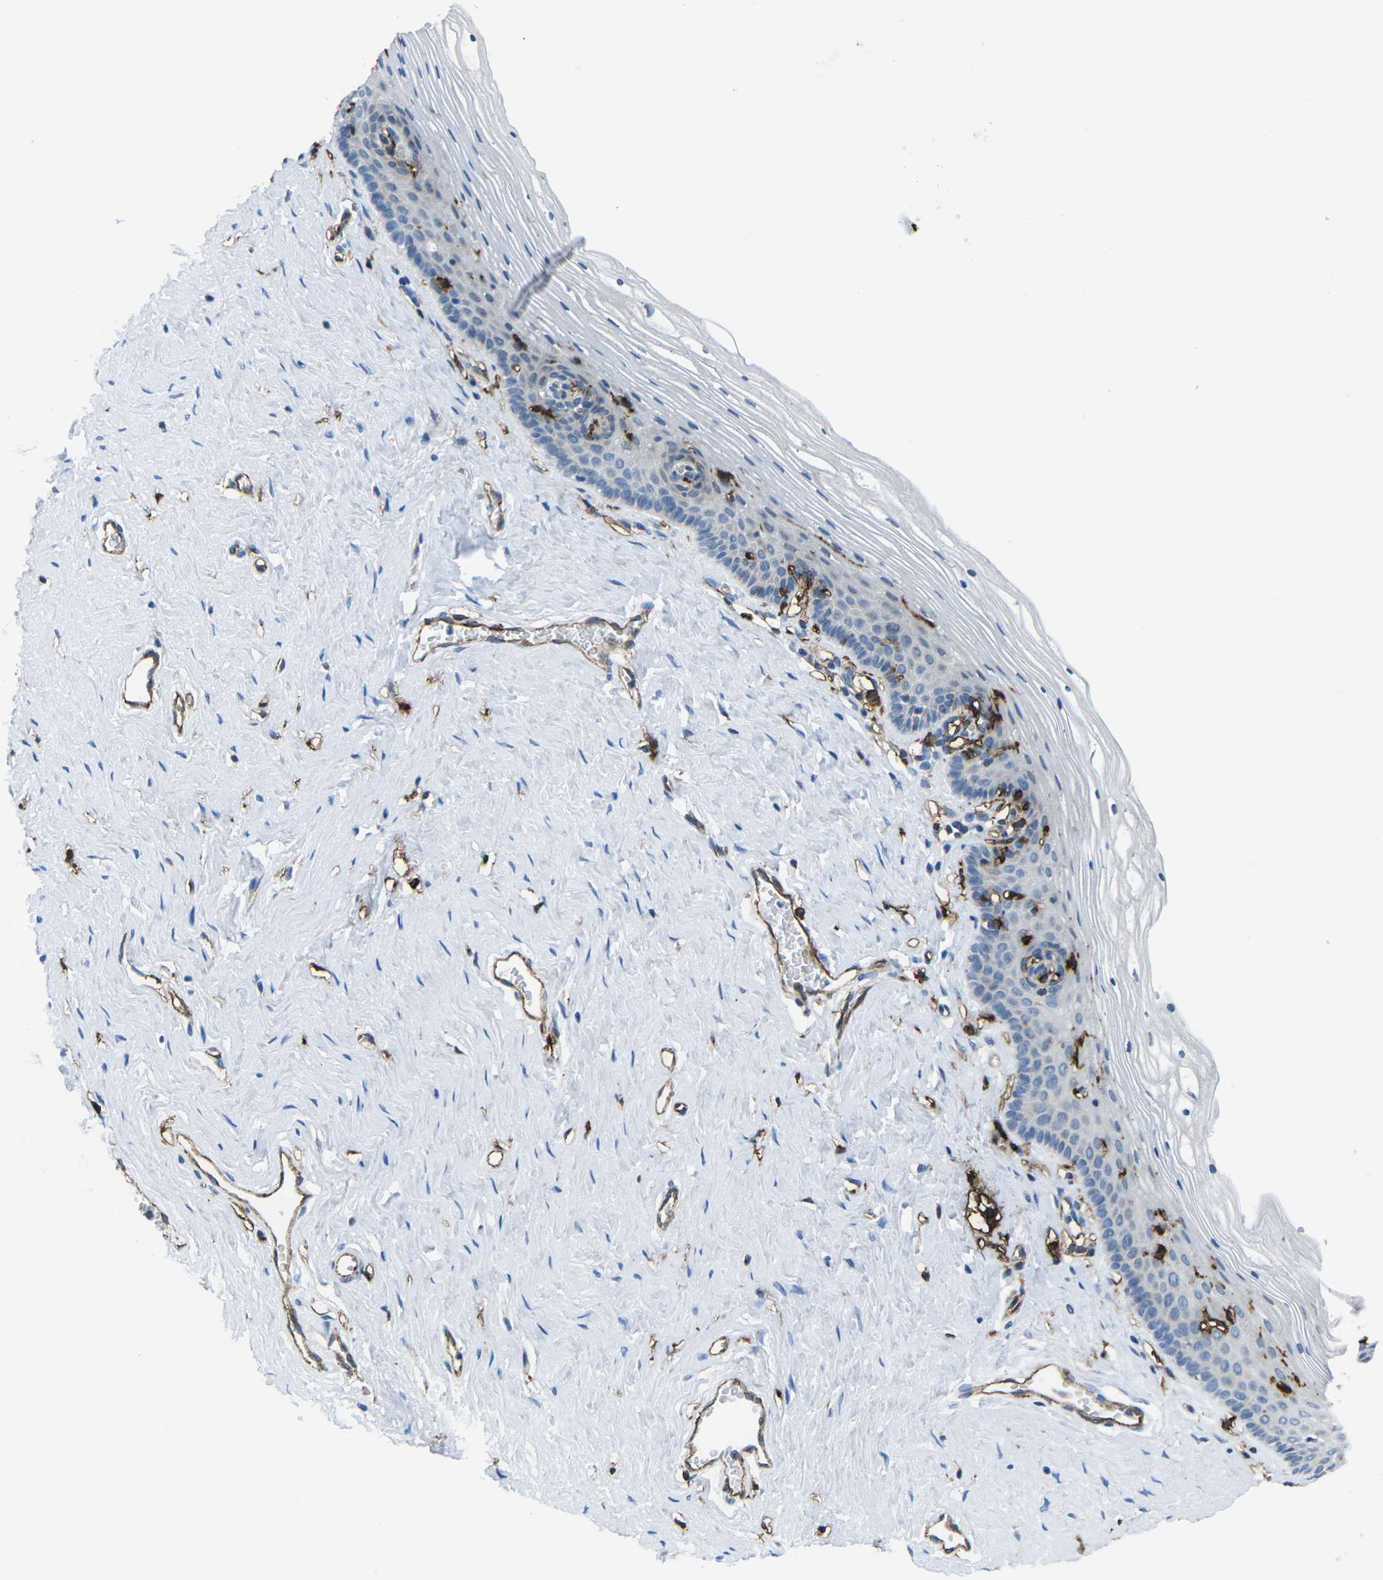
{"staining": {"intensity": "negative", "quantity": "none", "location": "none"}, "tissue": "vagina", "cell_type": "Squamous epithelial cells", "image_type": "normal", "snomed": [{"axis": "morphology", "description": "Normal tissue, NOS"}, {"axis": "topography", "description": "Vagina"}], "caption": "Immunohistochemistry (IHC) histopathology image of benign vagina: human vagina stained with DAB shows no significant protein expression in squamous epithelial cells.", "gene": "PTPN1", "patient": {"sex": "female", "age": 32}}